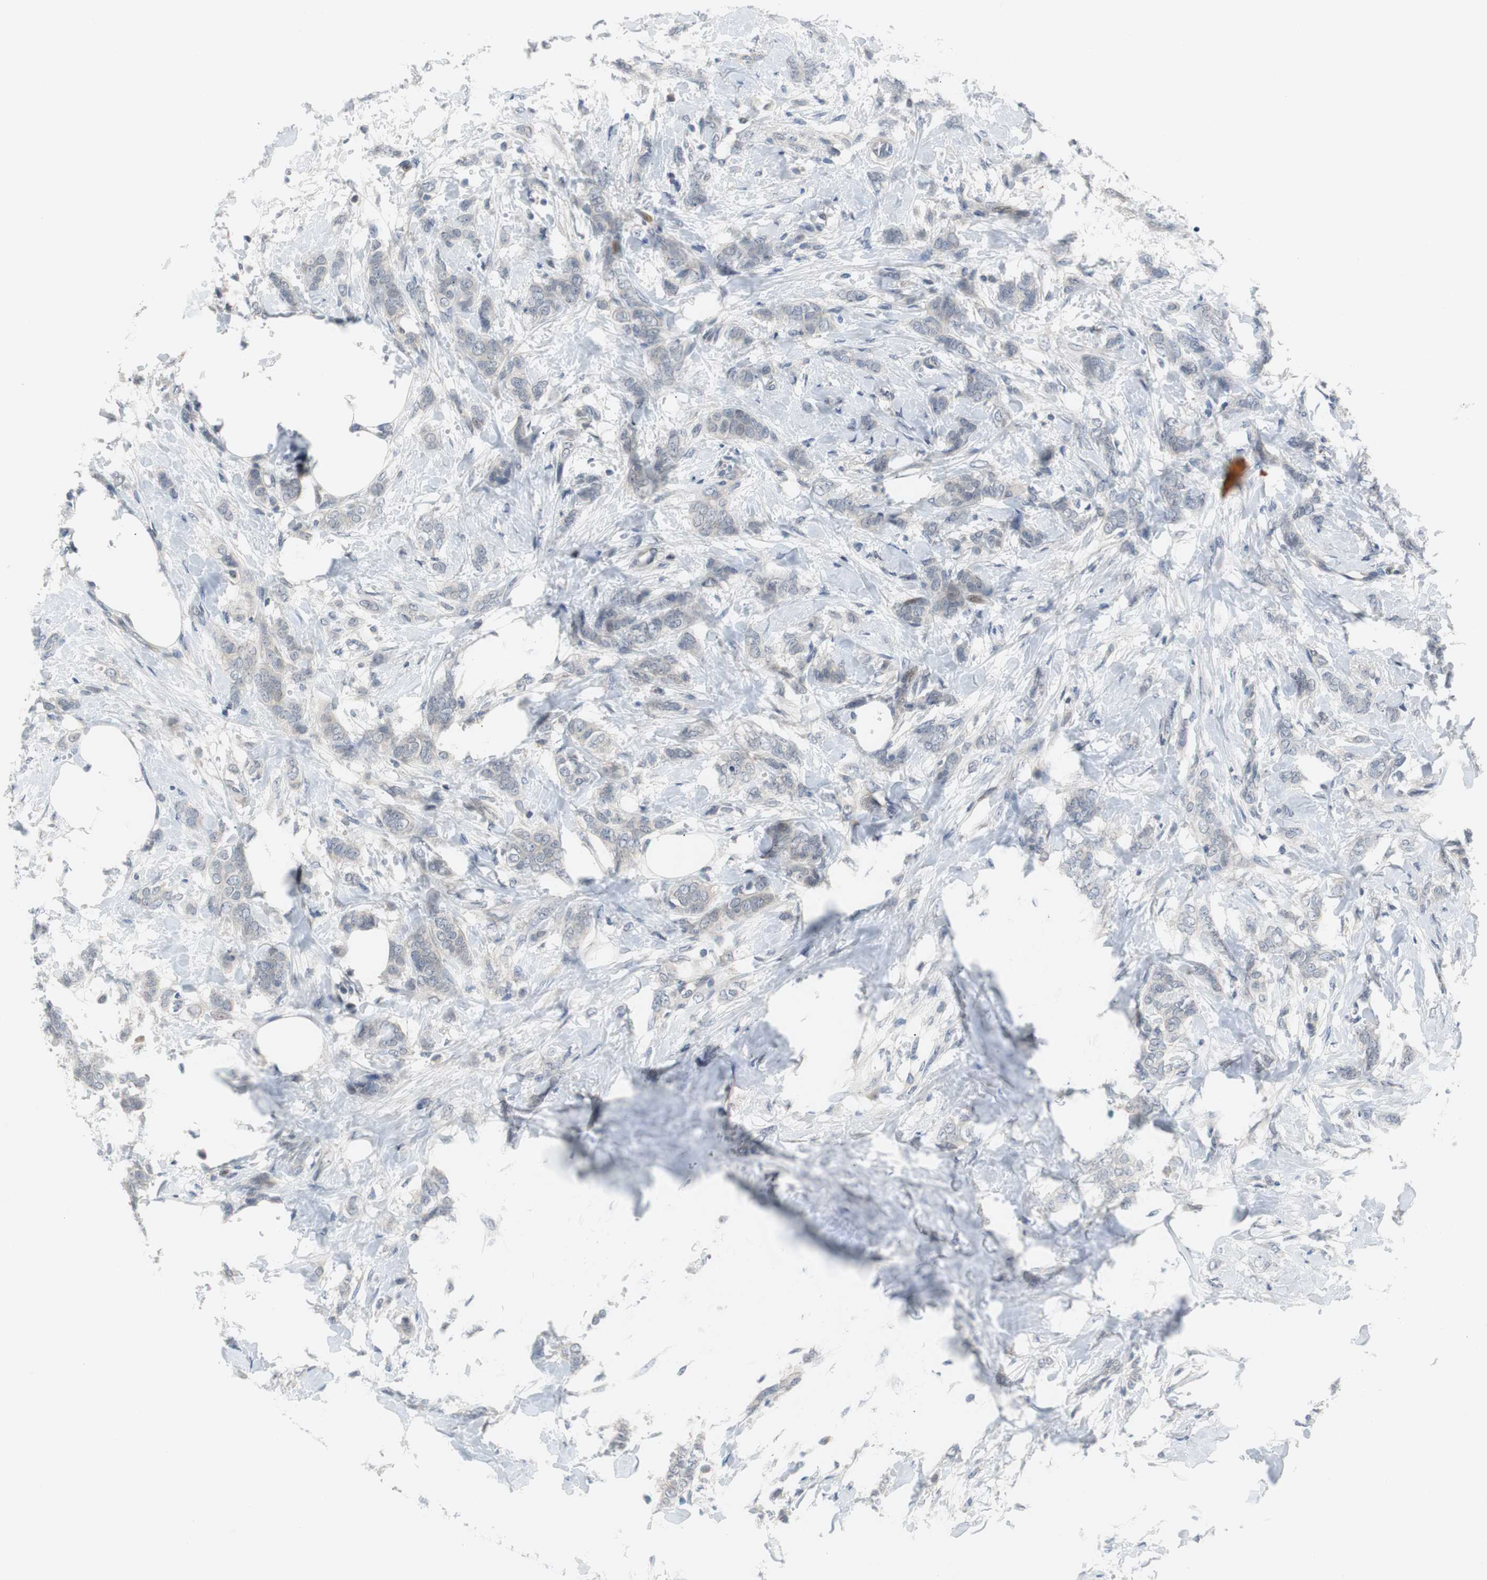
{"staining": {"intensity": "weak", "quantity": "<25%", "location": "cytoplasmic/membranous"}, "tissue": "breast cancer", "cell_type": "Tumor cells", "image_type": "cancer", "snomed": [{"axis": "morphology", "description": "Lobular carcinoma, in situ"}, {"axis": "morphology", "description": "Lobular carcinoma"}, {"axis": "topography", "description": "Breast"}], "caption": "This histopathology image is of breast lobular carcinoma stained with IHC to label a protein in brown with the nuclei are counter-stained blue. There is no expression in tumor cells.", "gene": "MAP2K4", "patient": {"sex": "female", "age": 41}}